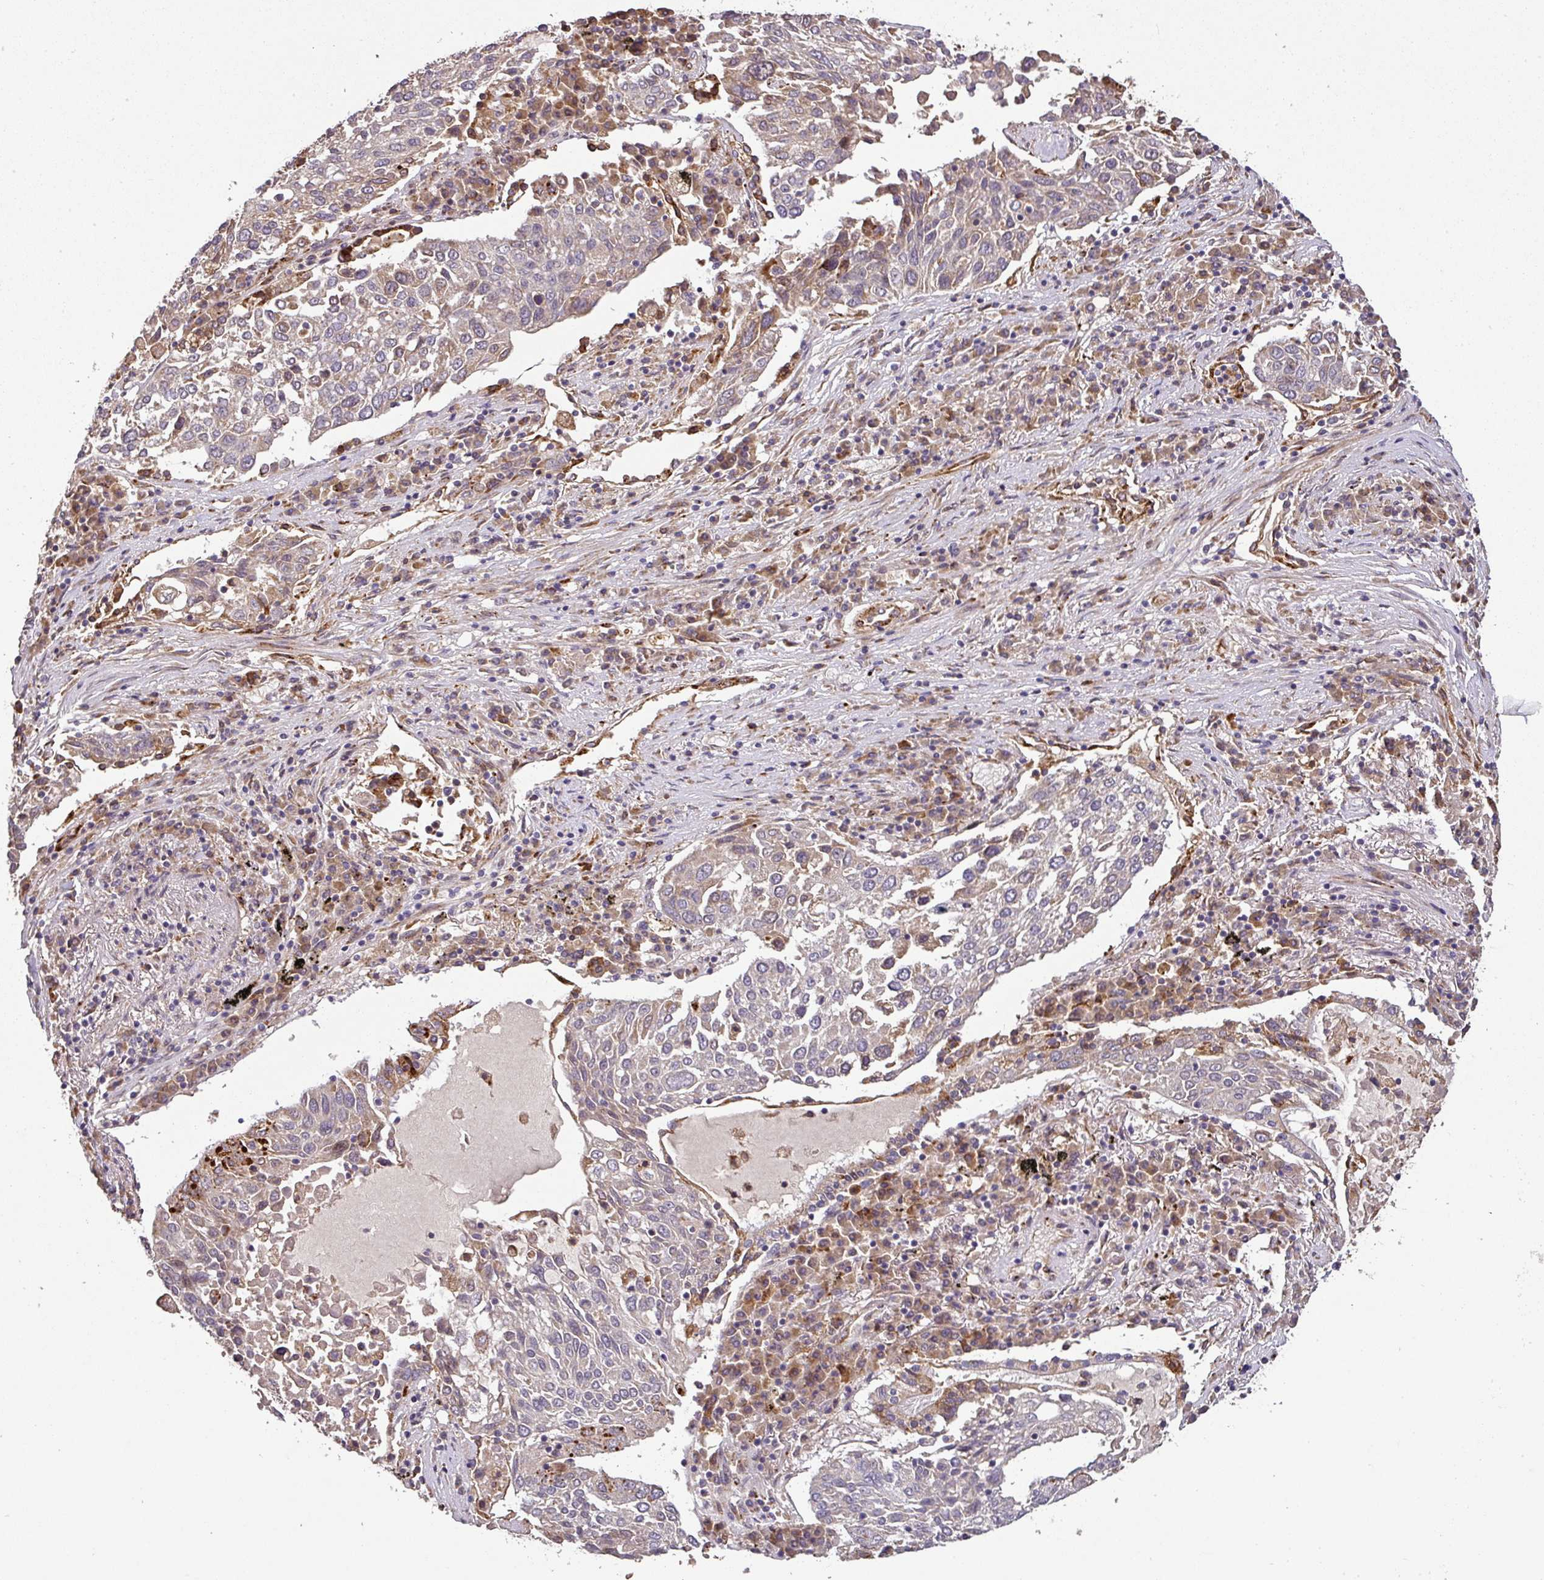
{"staining": {"intensity": "weak", "quantity": "<25%", "location": "cytoplasmic/membranous"}, "tissue": "lung cancer", "cell_type": "Tumor cells", "image_type": "cancer", "snomed": [{"axis": "morphology", "description": "Squamous cell carcinoma, NOS"}, {"axis": "topography", "description": "Lung"}], "caption": "Immunohistochemistry histopathology image of lung squamous cell carcinoma stained for a protein (brown), which reveals no staining in tumor cells.", "gene": "SPCS3", "patient": {"sex": "male", "age": 65}}